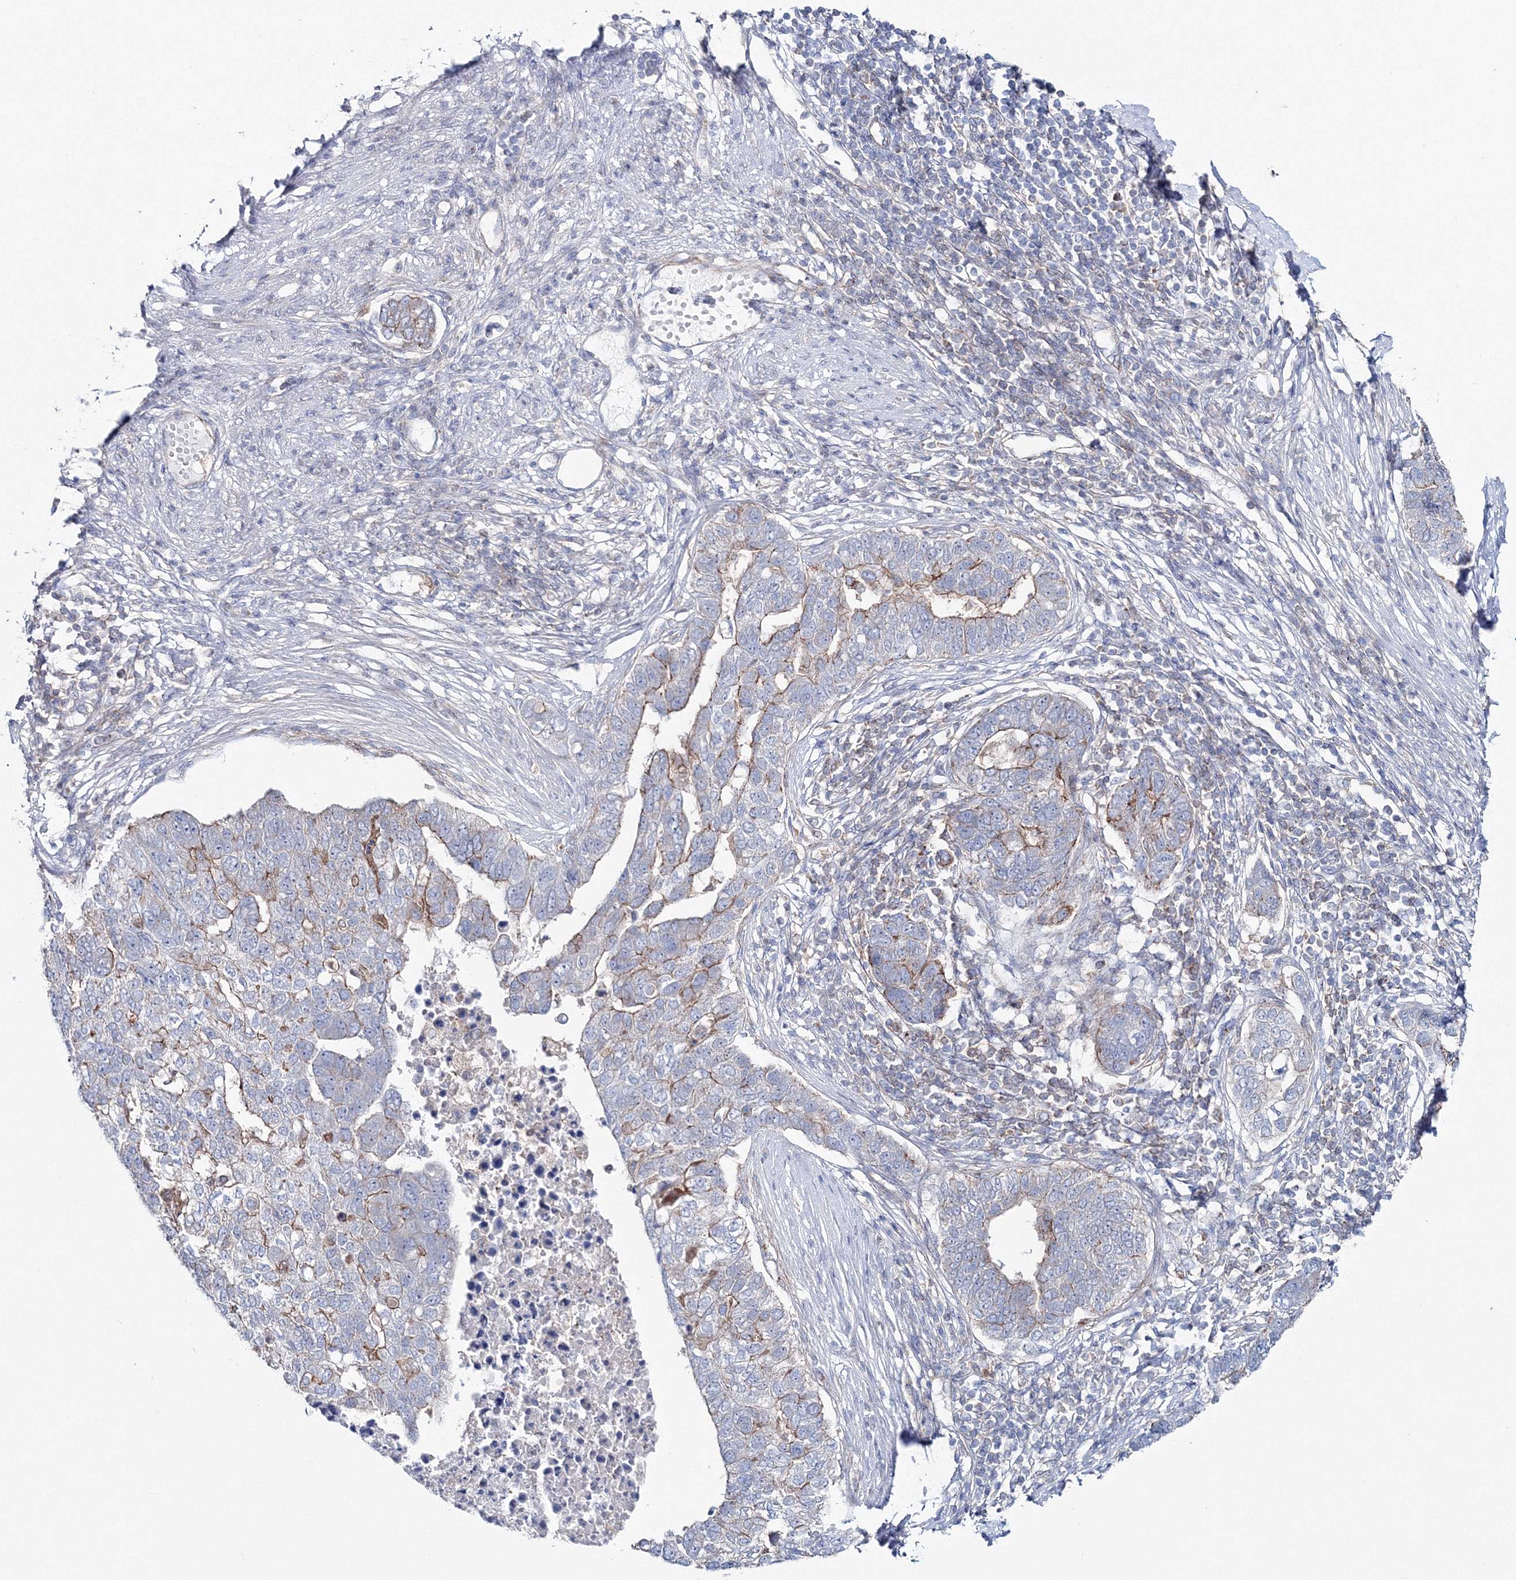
{"staining": {"intensity": "moderate", "quantity": "25%-75%", "location": "cytoplasmic/membranous"}, "tissue": "pancreatic cancer", "cell_type": "Tumor cells", "image_type": "cancer", "snomed": [{"axis": "morphology", "description": "Adenocarcinoma, NOS"}, {"axis": "topography", "description": "Pancreas"}], "caption": "Pancreatic cancer (adenocarcinoma) stained for a protein shows moderate cytoplasmic/membranous positivity in tumor cells.", "gene": "GGA2", "patient": {"sex": "female", "age": 61}}